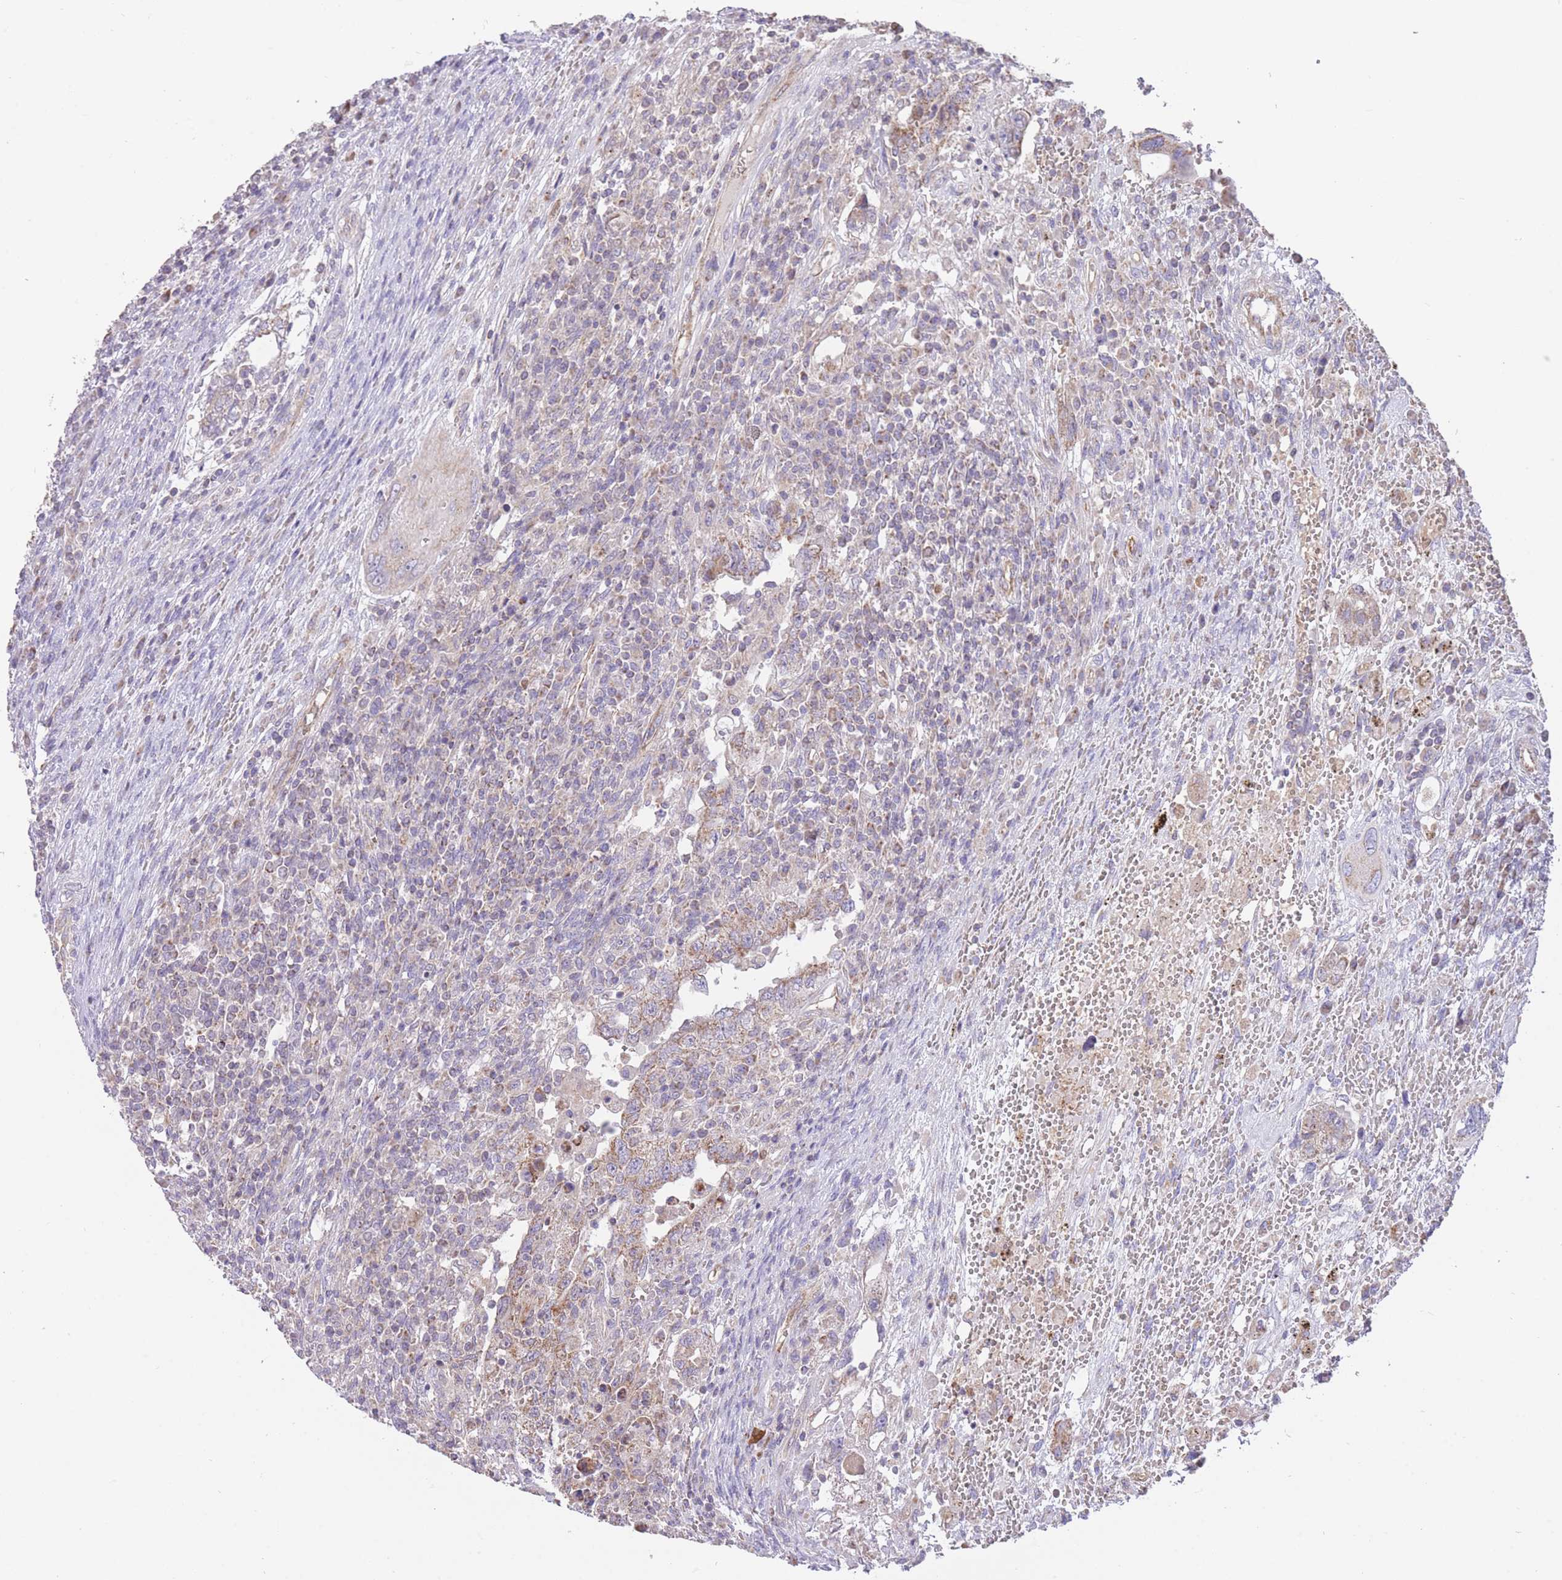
{"staining": {"intensity": "negative", "quantity": "none", "location": "none"}, "tissue": "testis cancer", "cell_type": "Tumor cells", "image_type": "cancer", "snomed": [{"axis": "morphology", "description": "Carcinoma, Embryonal, NOS"}, {"axis": "topography", "description": "Testis"}], "caption": "Protein analysis of embryonal carcinoma (testis) demonstrates no significant positivity in tumor cells.", "gene": "PREP", "patient": {"sex": "male", "age": 26}}